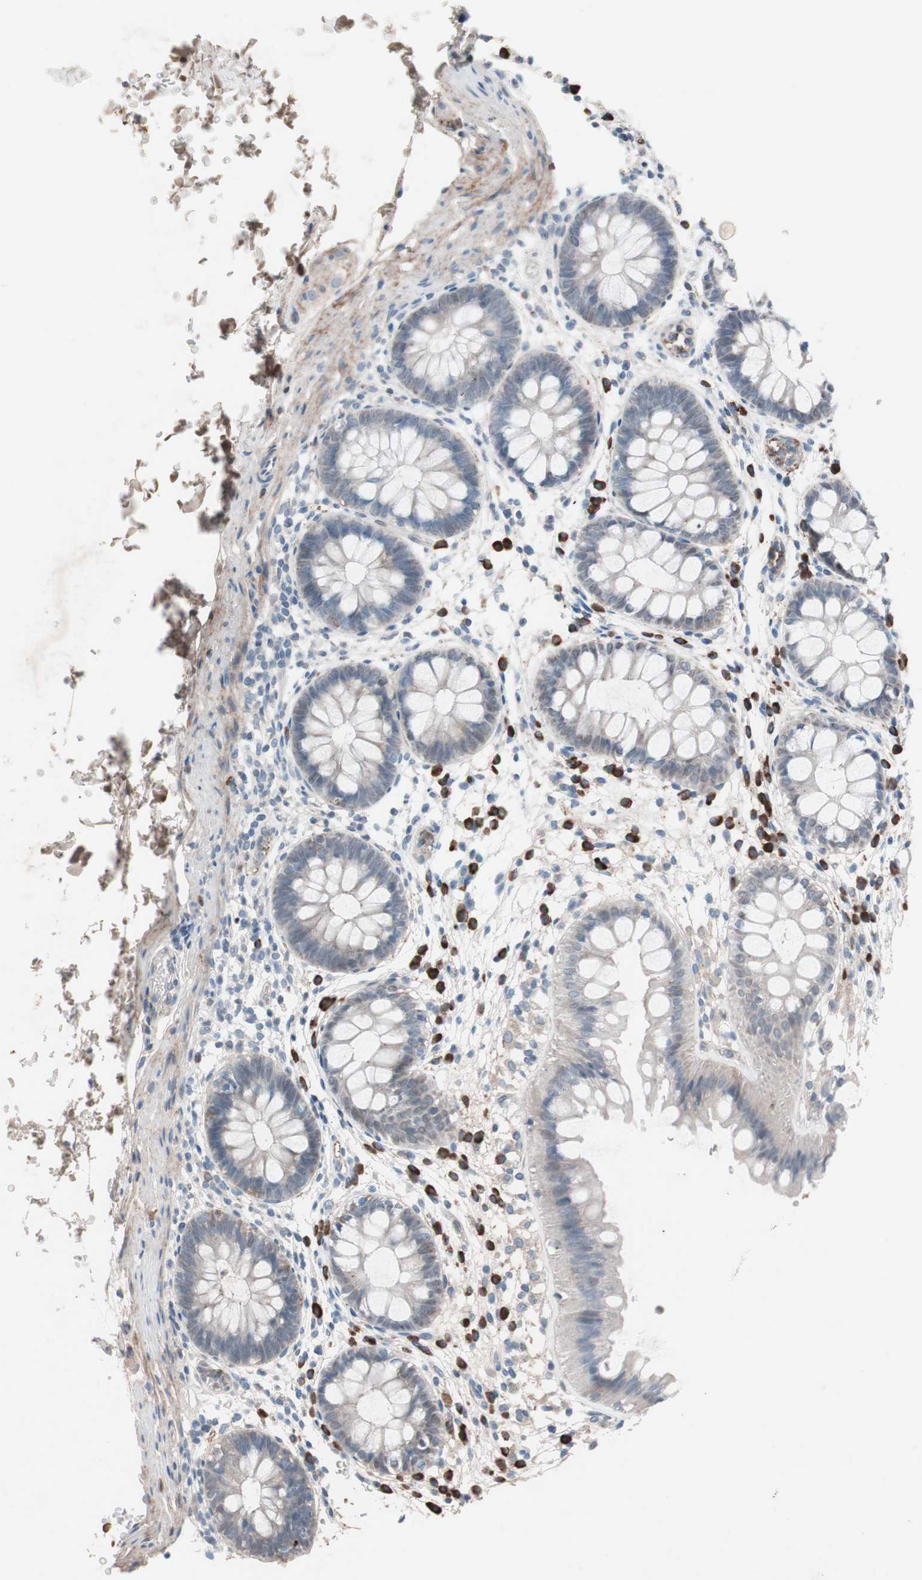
{"staining": {"intensity": "weak", "quantity": "<25%", "location": "cytoplasmic/membranous"}, "tissue": "rectum", "cell_type": "Glandular cells", "image_type": "normal", "snomed": [{"axis": "morphology", "description": "Normal tissue, NOS"}, {"axis": "topography", "description": "Rectum"}], "caption": "A high-resolution image shows IHC staining of normal rectum, which reveals no significant expression in glandular cells.", "gene": "GRB7", "patient": {"sex": "female", "age": 24}}